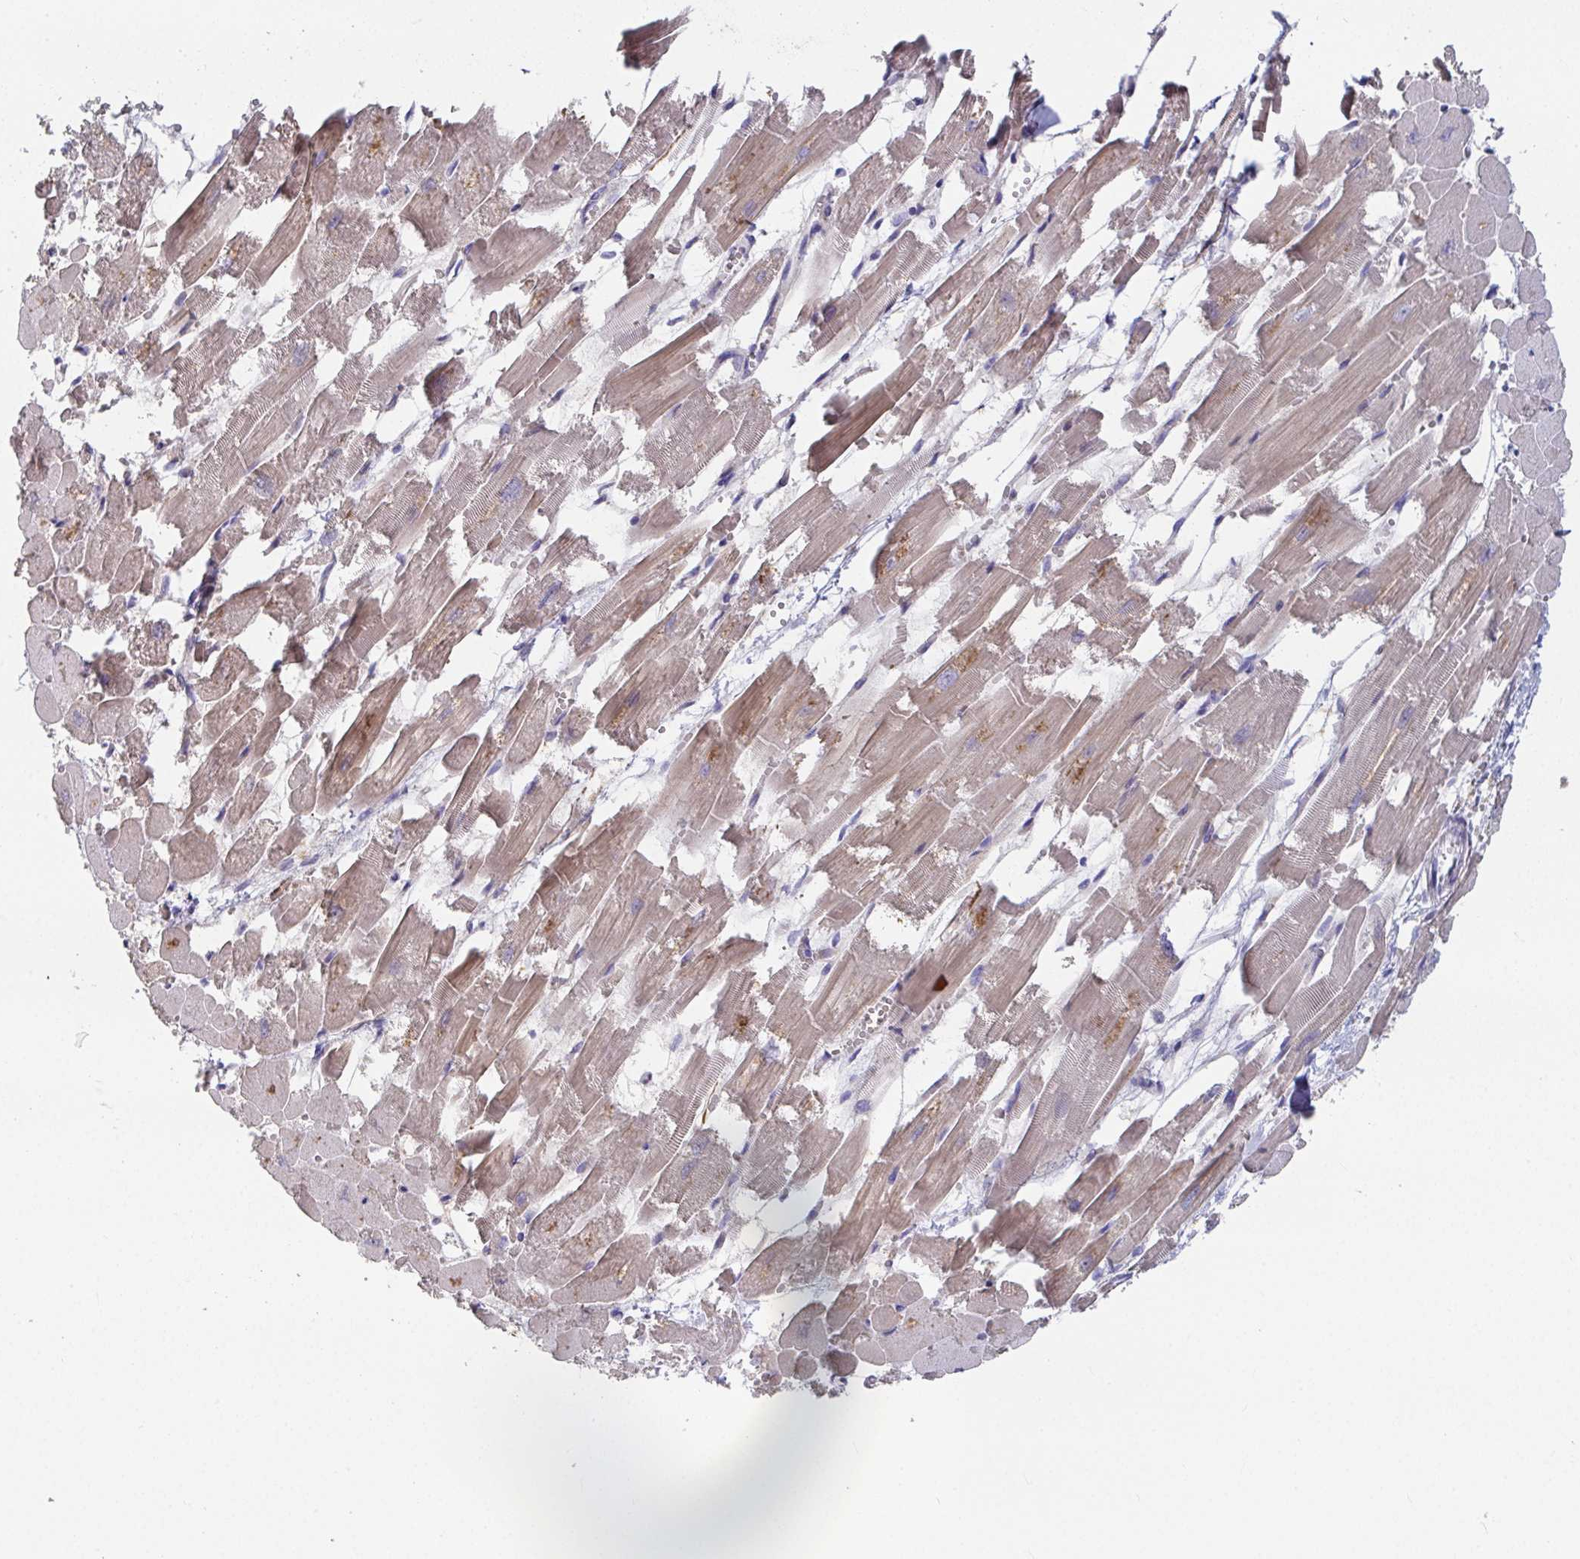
{"staining": {"intensity": "moderate", "quantity": "<25%", "location": "cytoplasmic/membranous"}, "tissue": "heart muscle", "cell_type": "Cardiomyocytes", "image_type": "normal", "snomed": [{"axis": "morphology", "description": "Normal tissue, NOS"}, {"axis": "topography", "description": "Heart"}], "caption": "This is a micrograph of immunohistochemistry staining of normal heart muscle, which shows moderate staining in the cytoplasmic/membranous of cardiomyocytes.", "gene": "ANO5", "patient": {"sex": "female", "age": 52}}